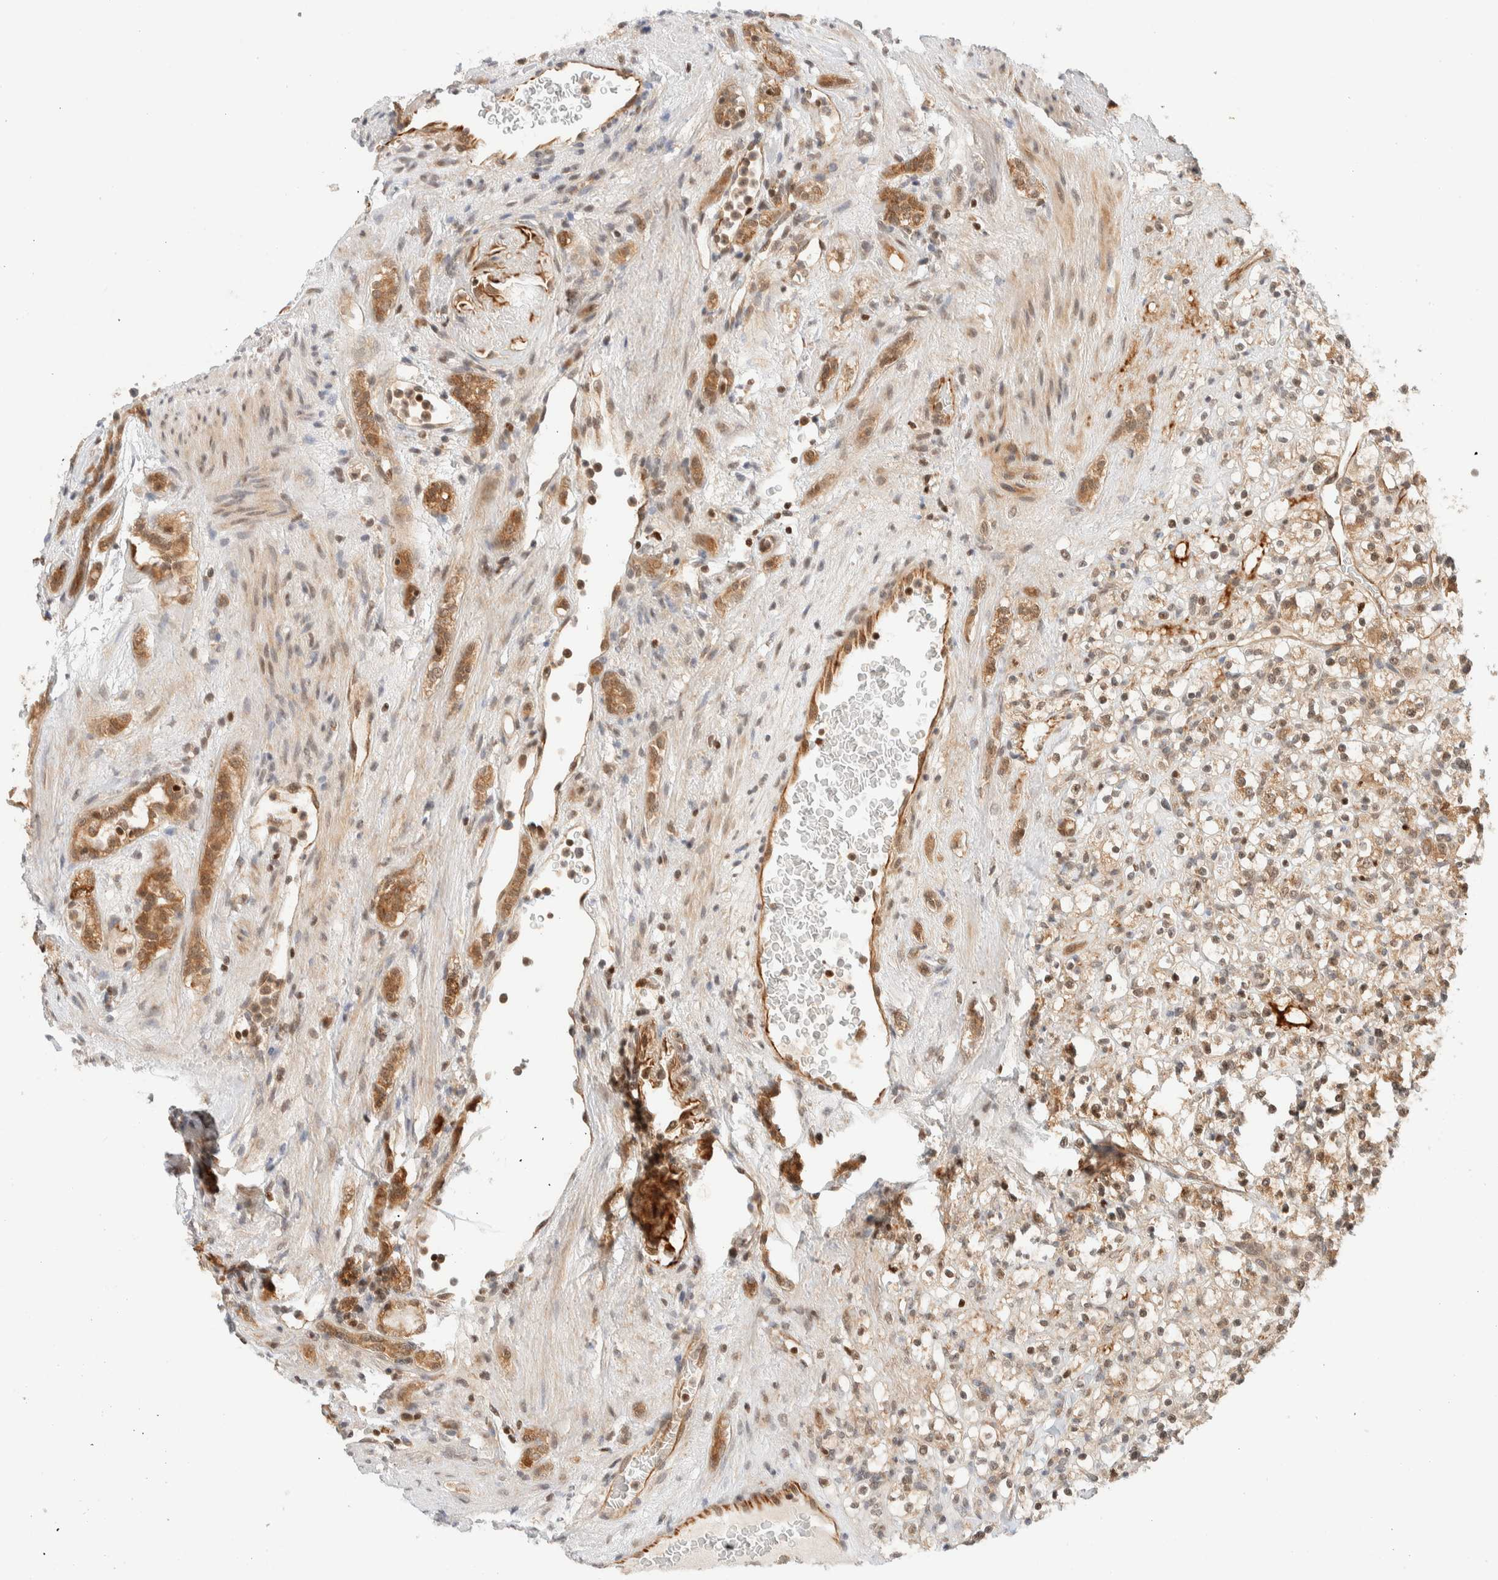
{"staining": {"intensity": "weak", "quantity": ">75%", "location": "cytoplasmic/membranous,nuclear"}, "tissue": "renal cancer", "cell_type": "Tumor cells", "image_type": "cancer", "snomed": [{"axis": "morphology", "description": "Normal tissue, NOS"}, {"axis": "morphology", "description": "Adenocarcinoma, NOS"}, {"axis": "topography", "description": "Kidney"}], "caption": "This is a histology image of IHC staining of renal cancer, which shows weak positivity in the cytoplasmic/membranous and nuclear of tumor cells.", "gene": "C8orf76", "patient": {"sex": "female", "age": 72}}